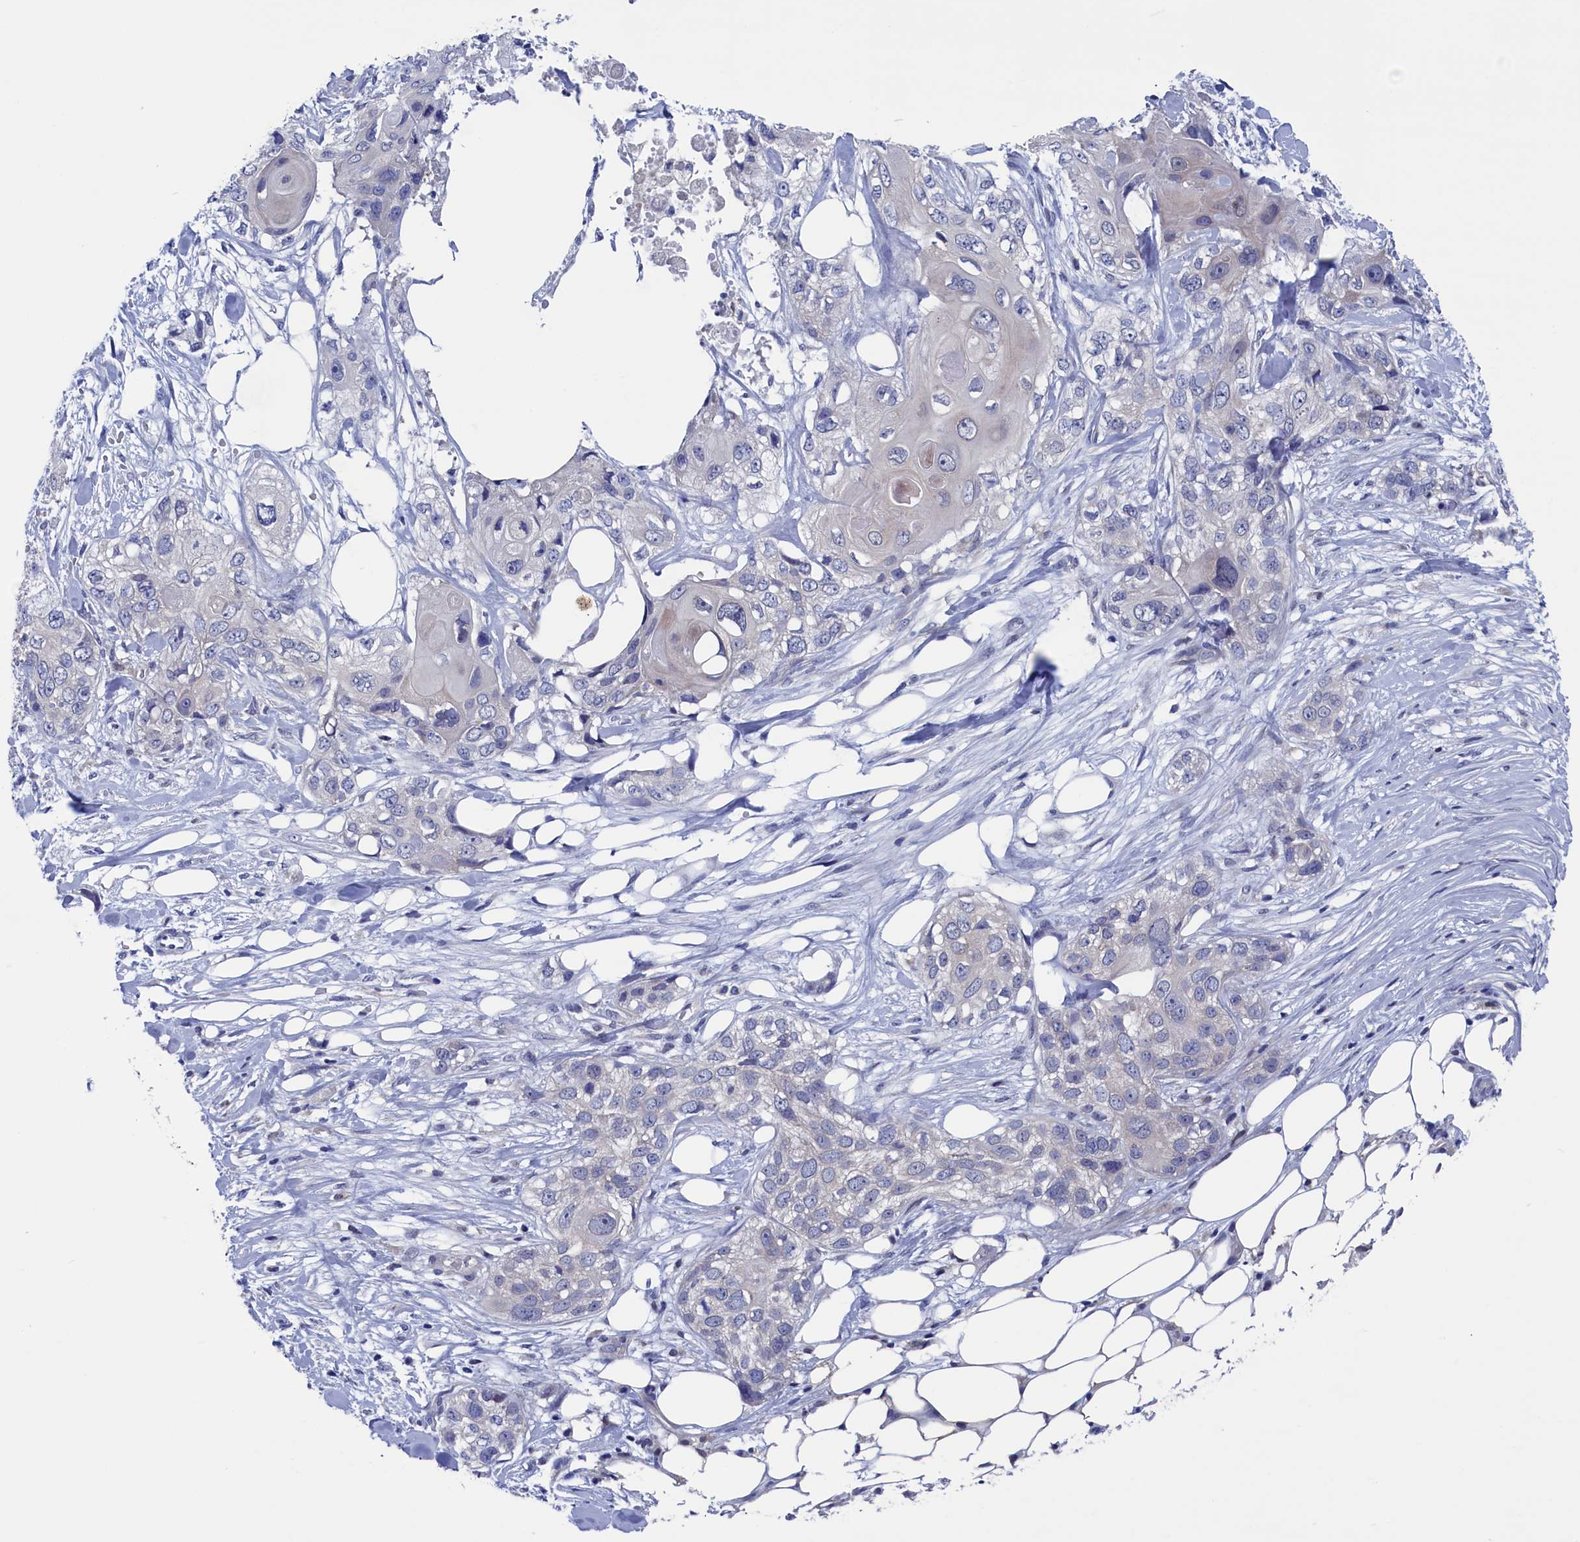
{"staining": {"intensity": "negative", "quantity": "none", "location": "none"}, "tissue": "skin cancer", "cell_type": "Tumor cells", "image_type": "cancer", "snomed": [{"axis": "morphology", "description": "Normal tissue, NOS"}, {"axis": "morphology", "description": "Squamous cell carcinoma, NOS"}, {"axis": "topography", "description": "Skin"}], "caption": "DAB (3,3'-diaminobenzidine) immunohistochemical staining of skin squamous cell carcinoma displays no significant staining in tumor cells.", "gene": "SPATA13", "patient": {"sex": "male", "age": 72}}